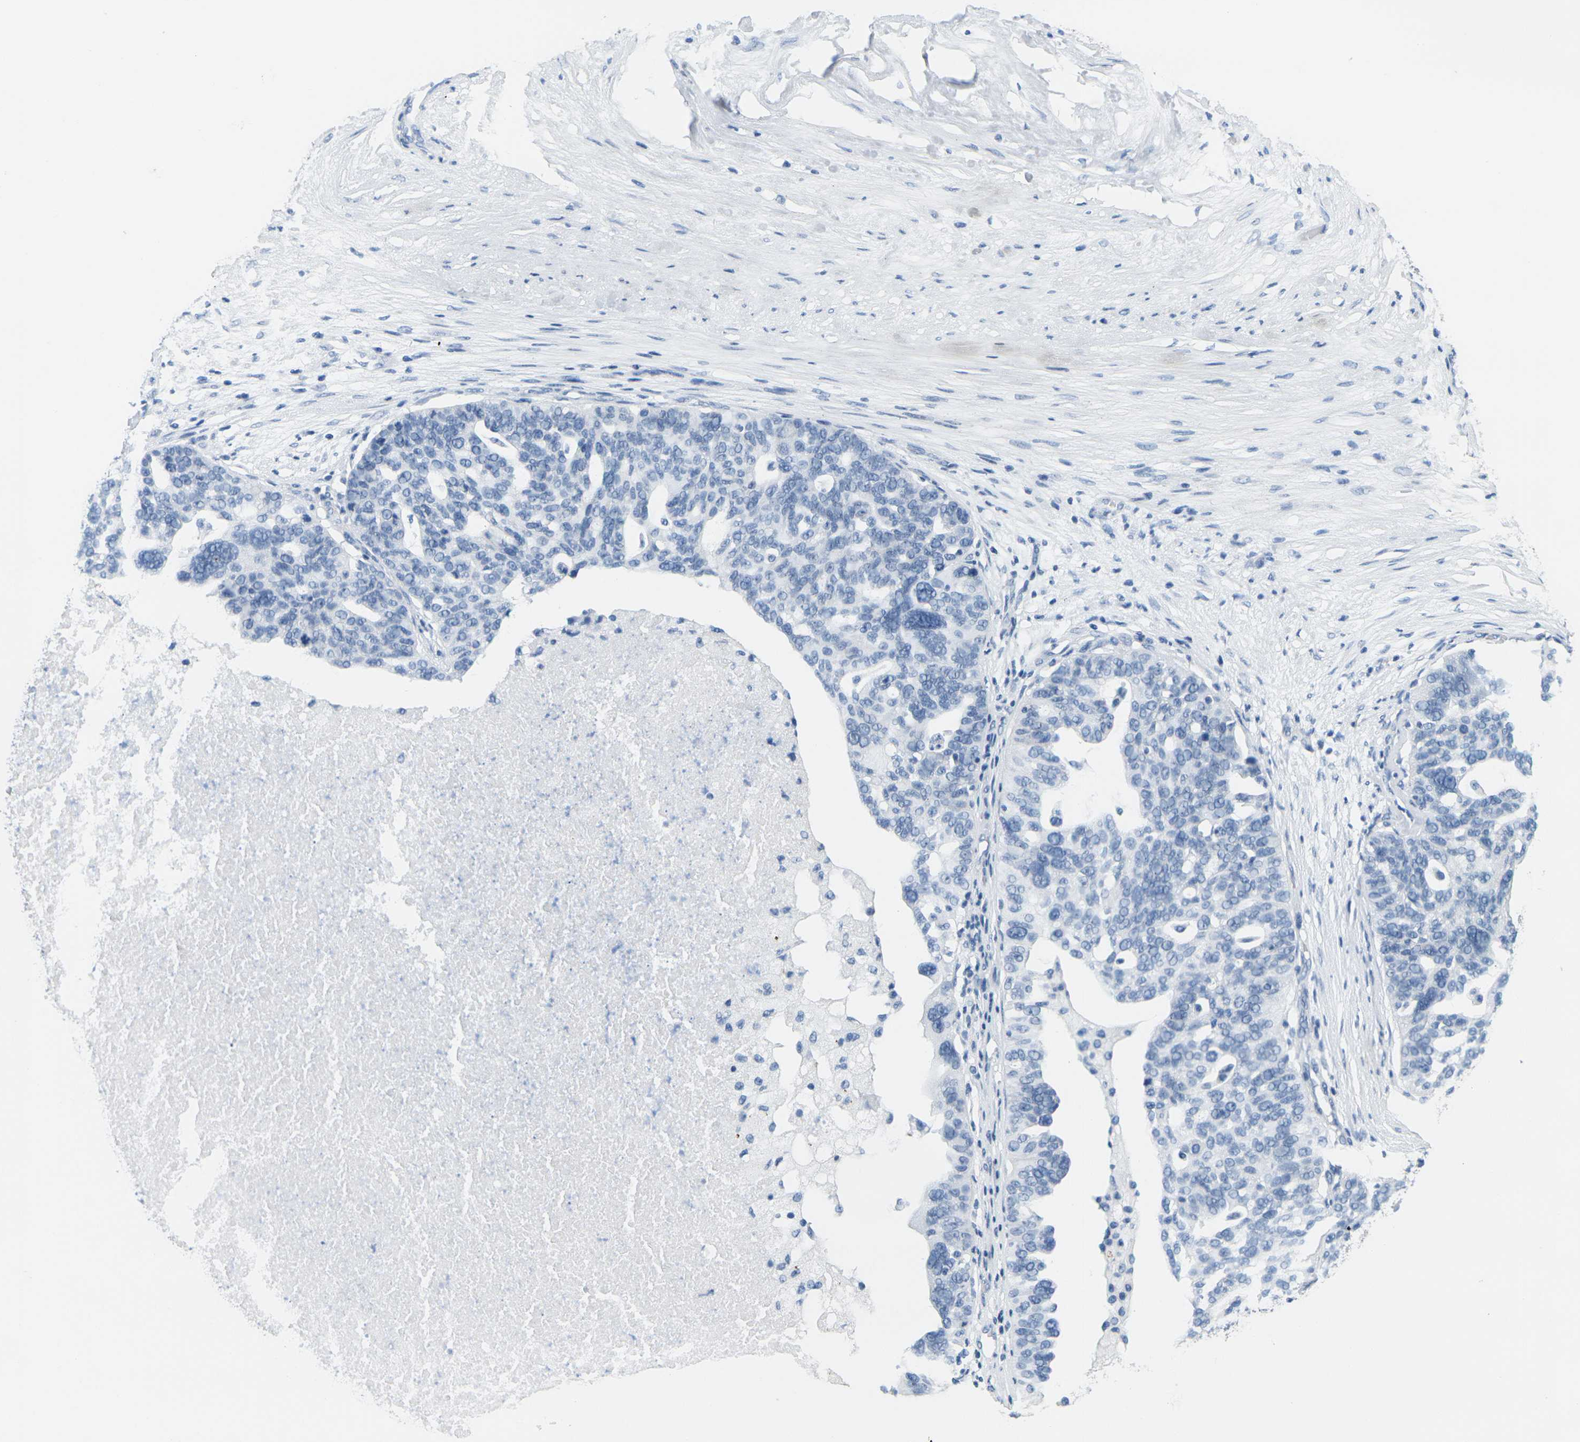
{"staining": {"intensity": "negative", "quantity": "none", "location": "none"}, "tissue": "ovarian cancer", "cell_type": "Tumor cells", "image_type": "cancer", "snomed": [{"axis": "morphology", "description": "Cystadenocarcinoma, serous, NOS"}, {"axis": "topography", "description": "Ovary"}], "caption": "An IHC photomicrograph of ovarian cancer is shown. There is no staining in tumor cells of ovarian cancer.", "gene": "CTAG1A", "patient": {"sex": "female", "age": 59}}